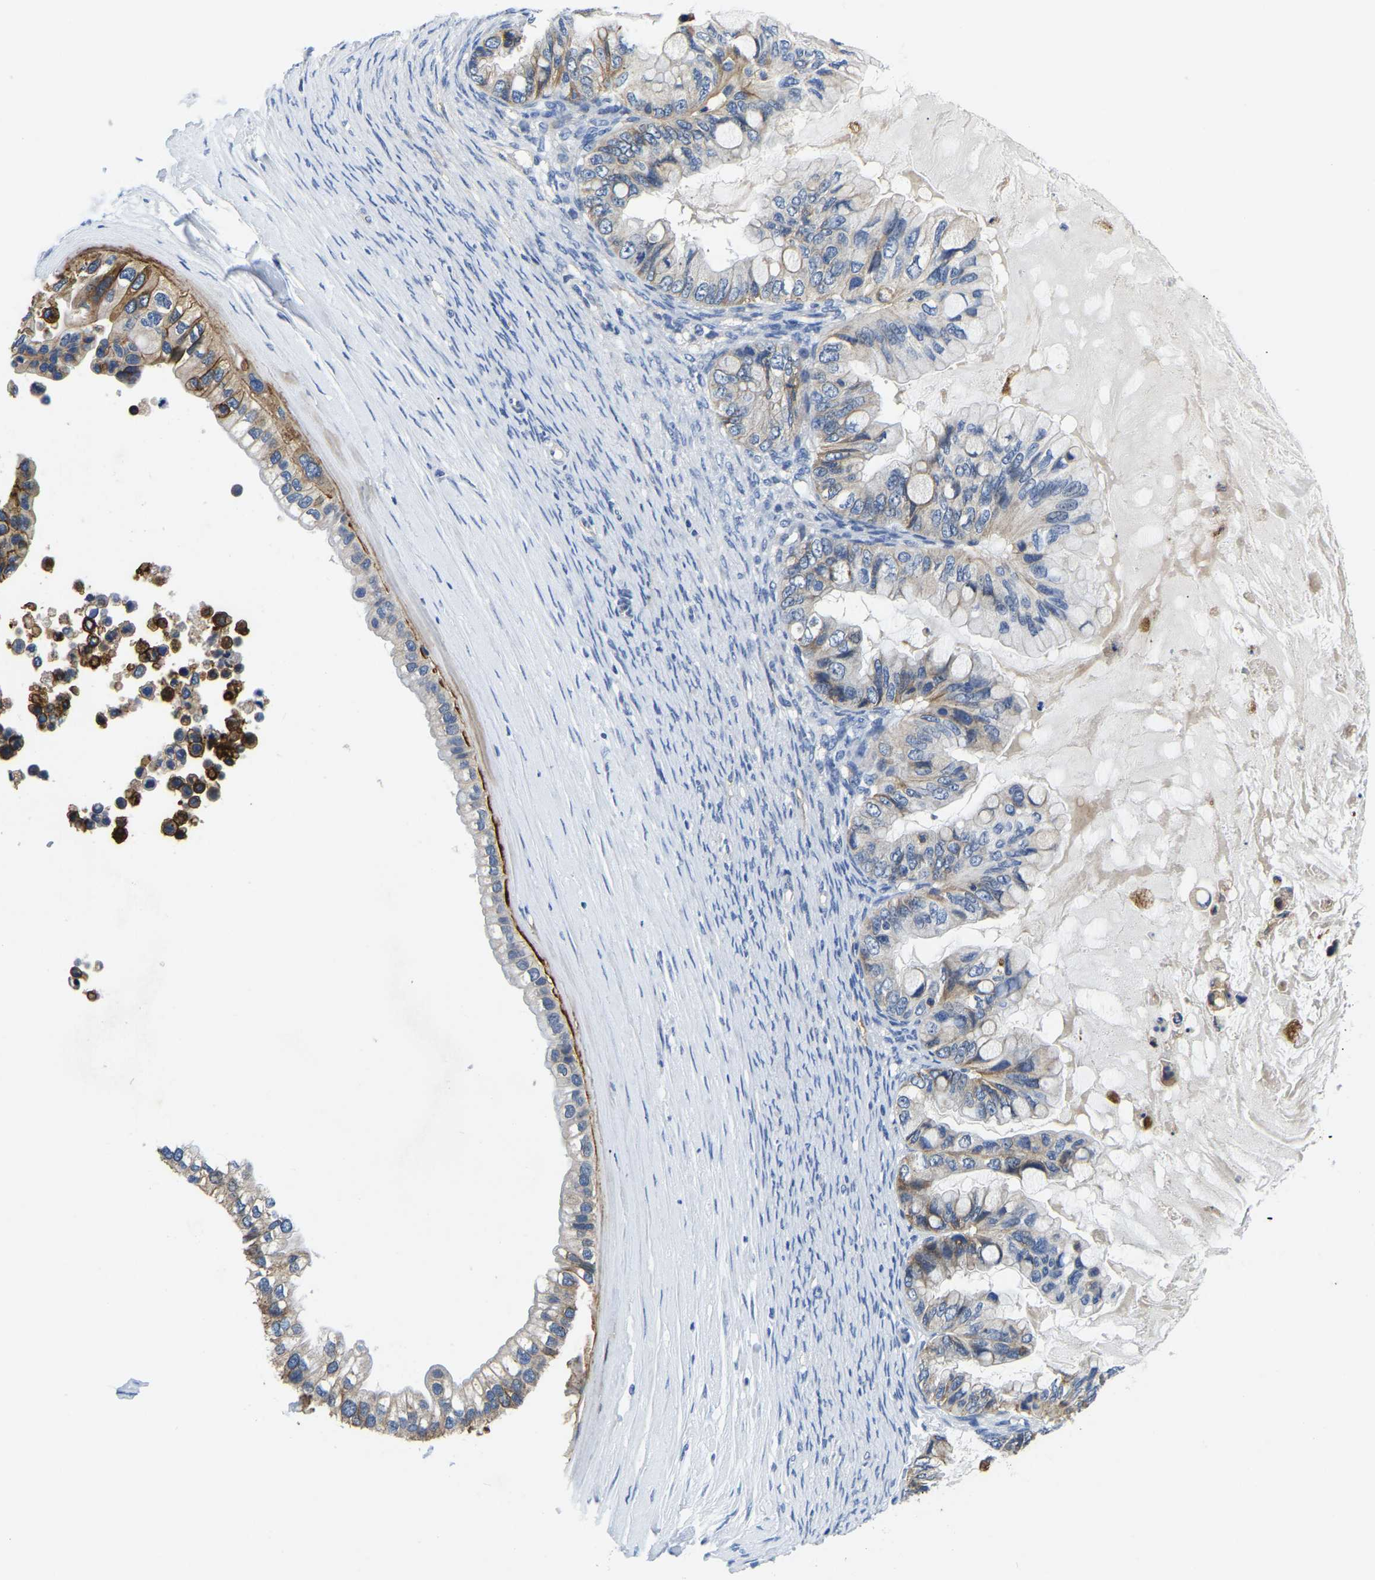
{"staining": {"intensity": "moderate", "quantity": "25%-75%", "location": "cytoplasmic/membranous"}, "tissue": "ovarian cancer", "cell_type": "Tumor cells", "image_type": "cancer", "snomed": [{"axis": "morphology", "description": "Cystadenocarcinoma, mucinous, NOS"}, {"axis": "topography", "description": "Ovary"}], "caption": "Protein expression analysis of human ovarian cancer (mucinous cystadenocarcinoma) reveals moderate cytoplasmic/membranous expression in about 25%-75% of tumor cells.", "gene": "ITGA2", "patient": {"sex": "female", "age": 80}}